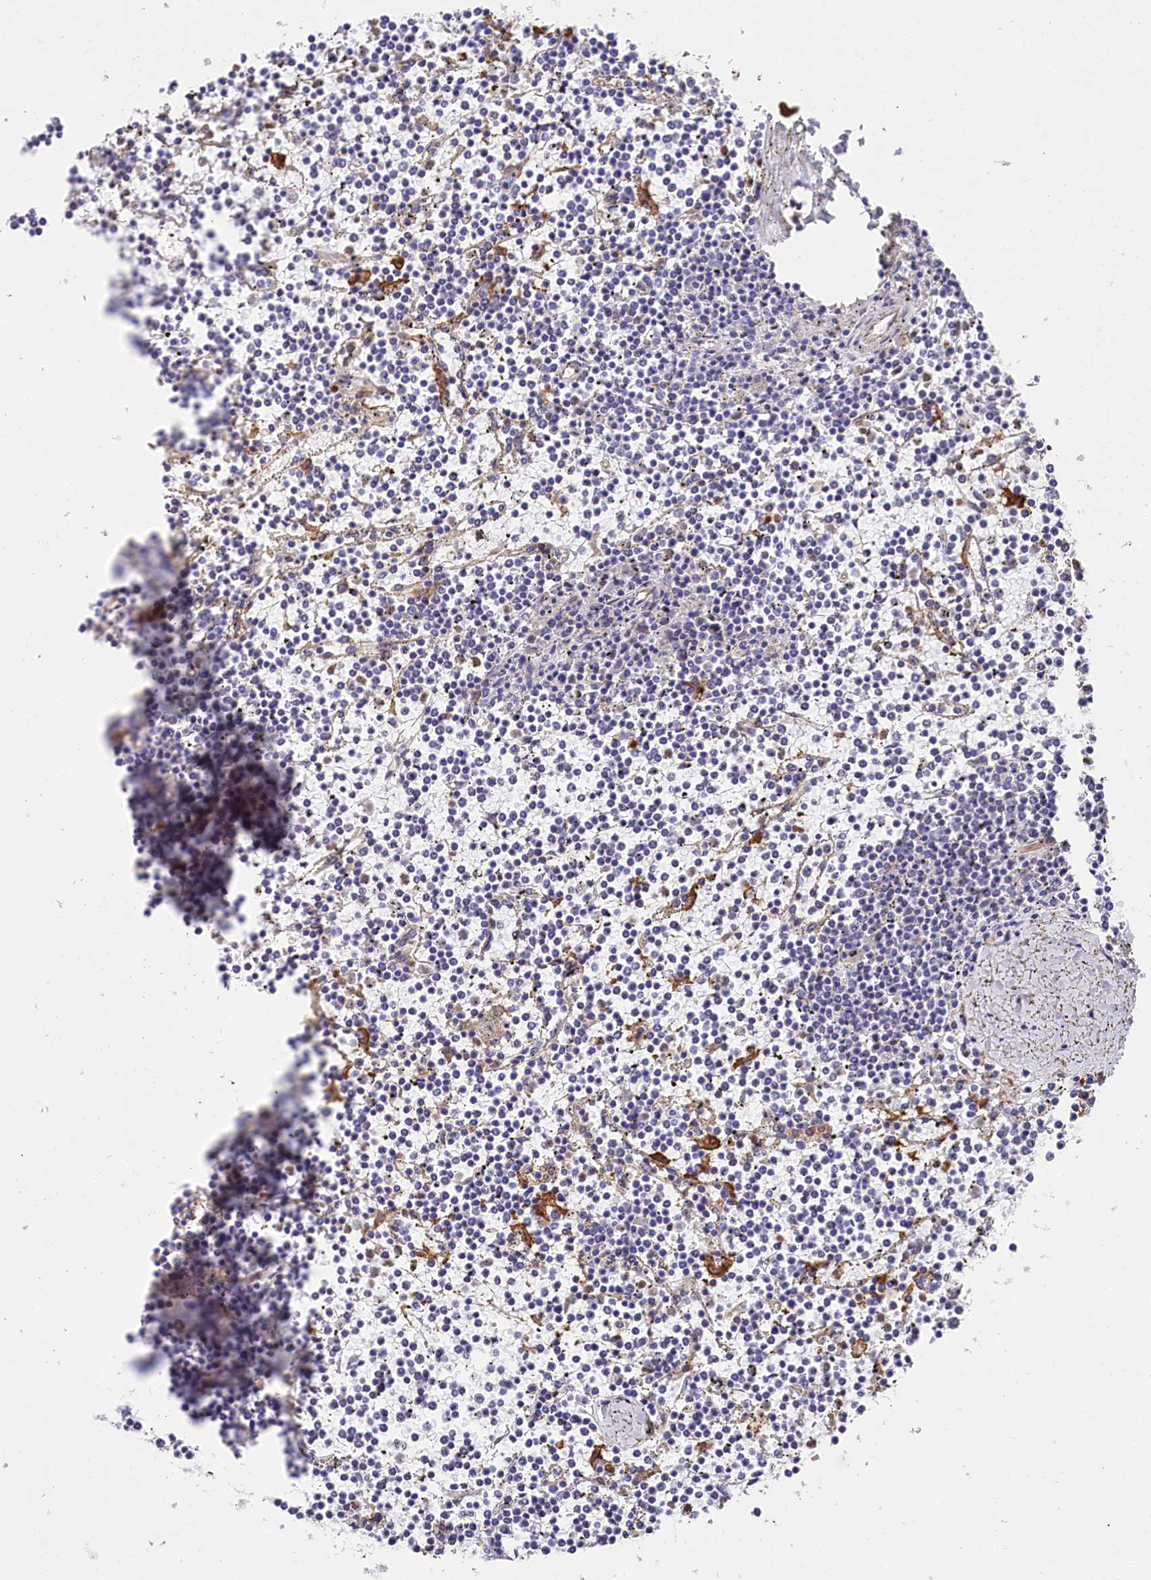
{"staining": {"intensity": "negative", "quantity": "none", "location": "none"}, "tissue": "lymphoma", "cell_type": "Tumor cells", "image_type": "cancer", "snomed": [{"axis": "morphology", "description": "Malignant lymphoma, non-Hodgkin's type, Low grade"}, {"axis": "topography", "description": "Spleen"}], "caption": "IHC histopathology image of neoplastic tissue: human lymphoma stained with DAB exhibits no significant protein staining in tumor cells.", "gene": "TNKS1BP1", "patient": {"sex": "female", "age": 19}}